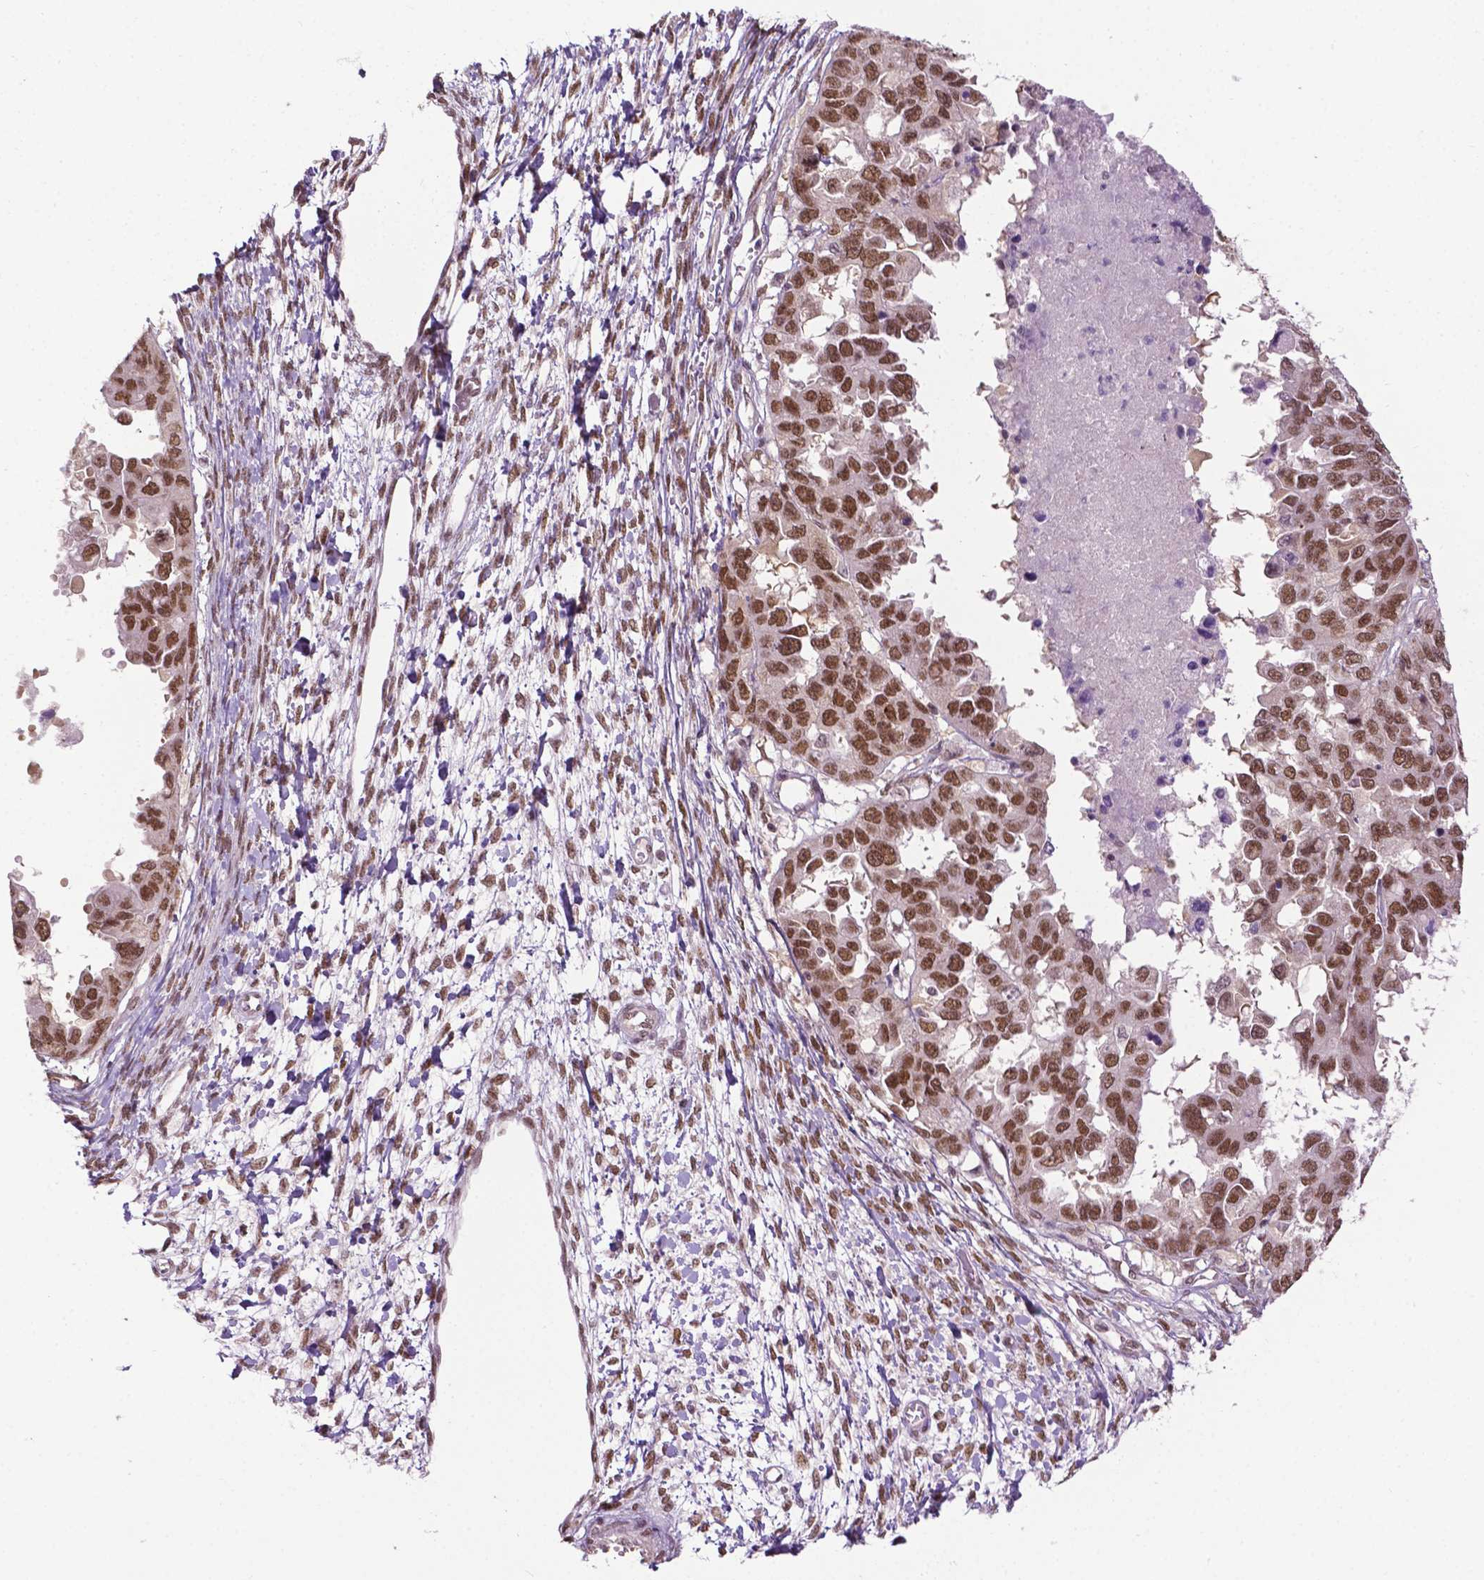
{"staining": {"intensity": "moderate", "quantity": ">75%", "location": "nuclear"}, "tissue": "ovarian cancer", "cell_type": "Tumor cells", "image_type": "cancer", "snomed": [{"axis": "morphology", "description": "Cystadenocarcinoma, serous, NOS"}, {"axis": "topography", "description": "Ovary"}], "caption": "A brown stain shows moderate nuclear positivity of a protein in human serous cystadenocarcinoma (ovarian) tumor cells.", "gene": "UBQLN4", "patient": {"sex": "female", "age": 53}}